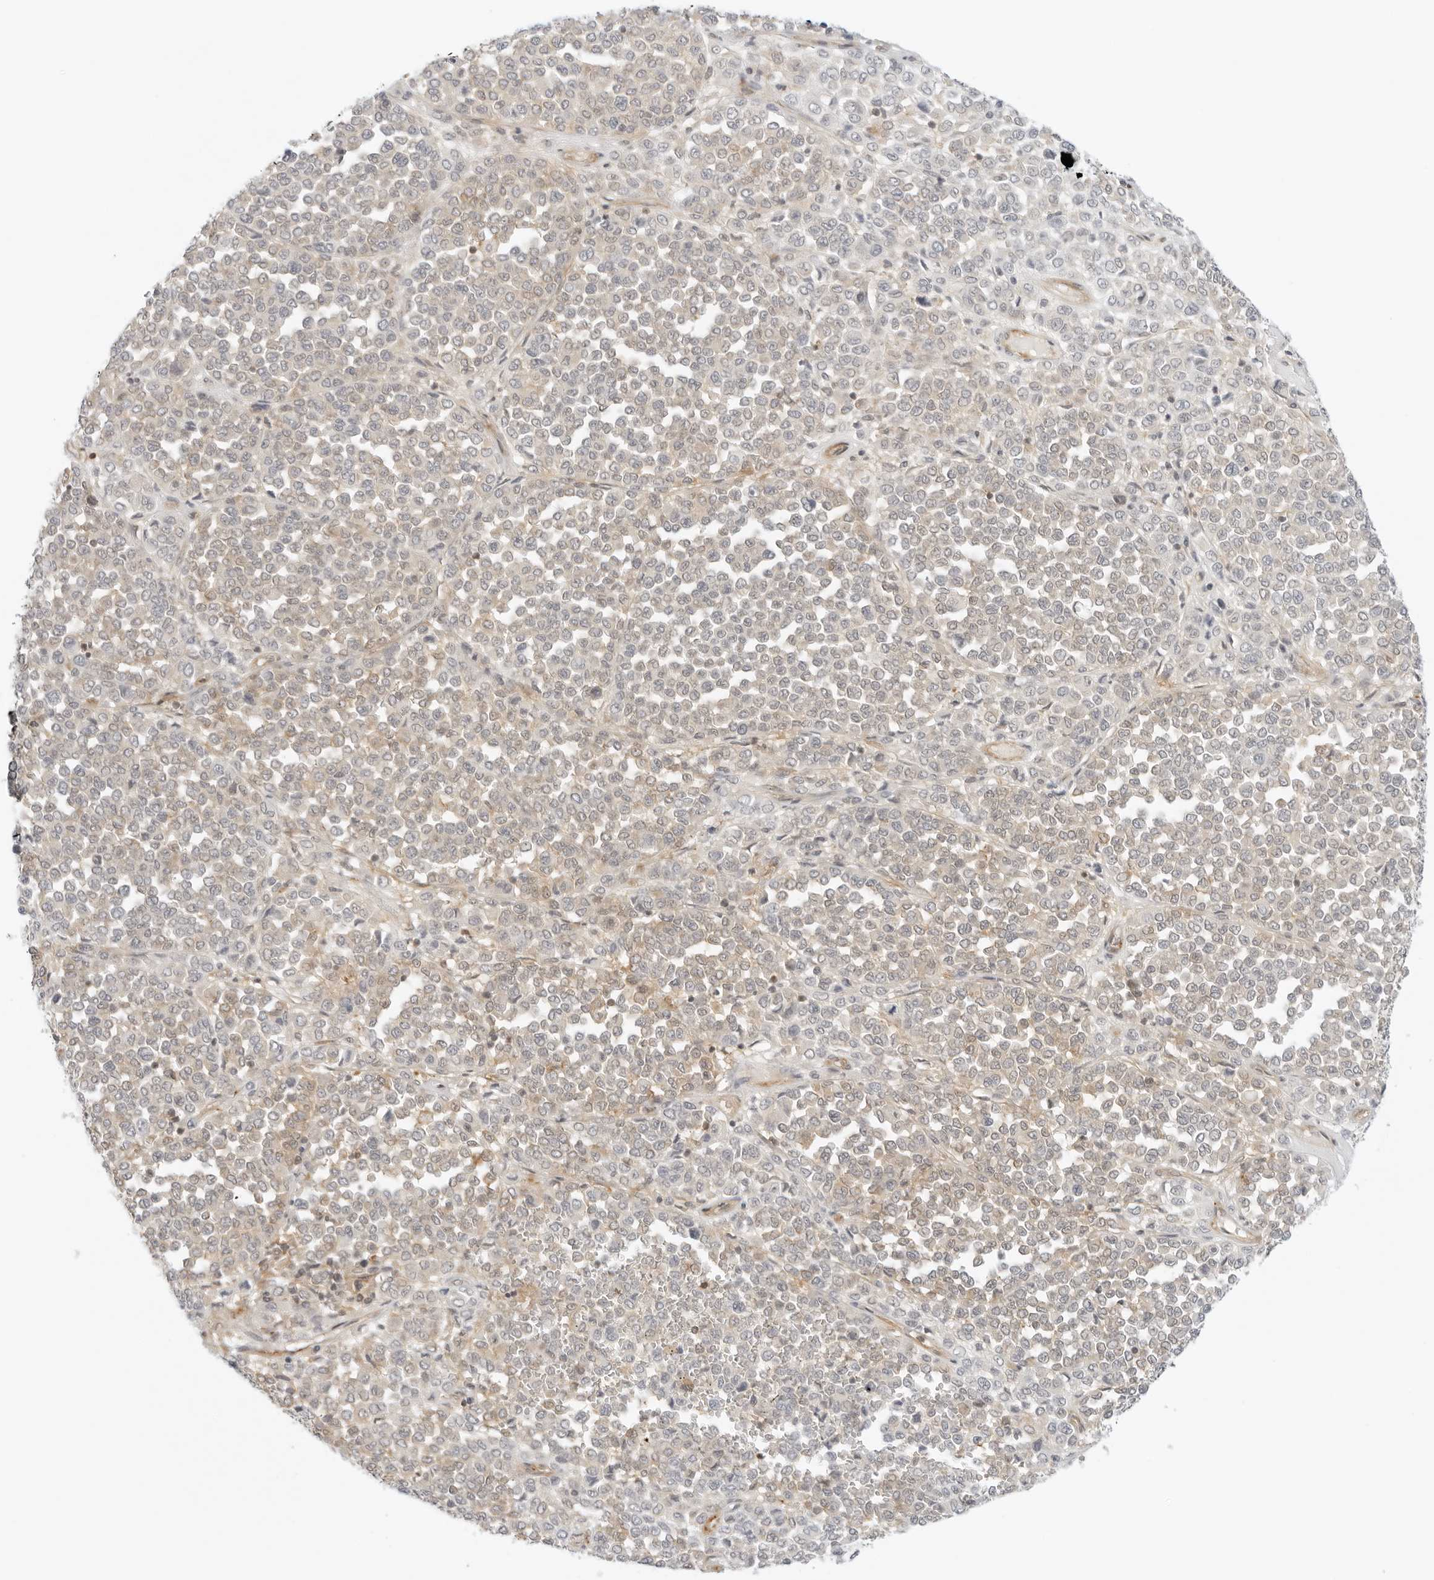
{"staining": {"intensity": "weak", "quantity": "<25%", "location": "cytoplasmic/membranous"}, "tissue": "melanoma", "cell_type": "Tumor cells", "image_type": "cancer", "snomed": [{"axis": "morphology", "description": "Malignant melanoma, Metastatic site"}, {"axis": "topography", "description": "Pancreas"}], "caption": "Immunohistochemical staining of melanoma exhibits no significant expression in tumor cells.", "gene": "OSCP1", "patient": {"sex": "female", "age": 30}}